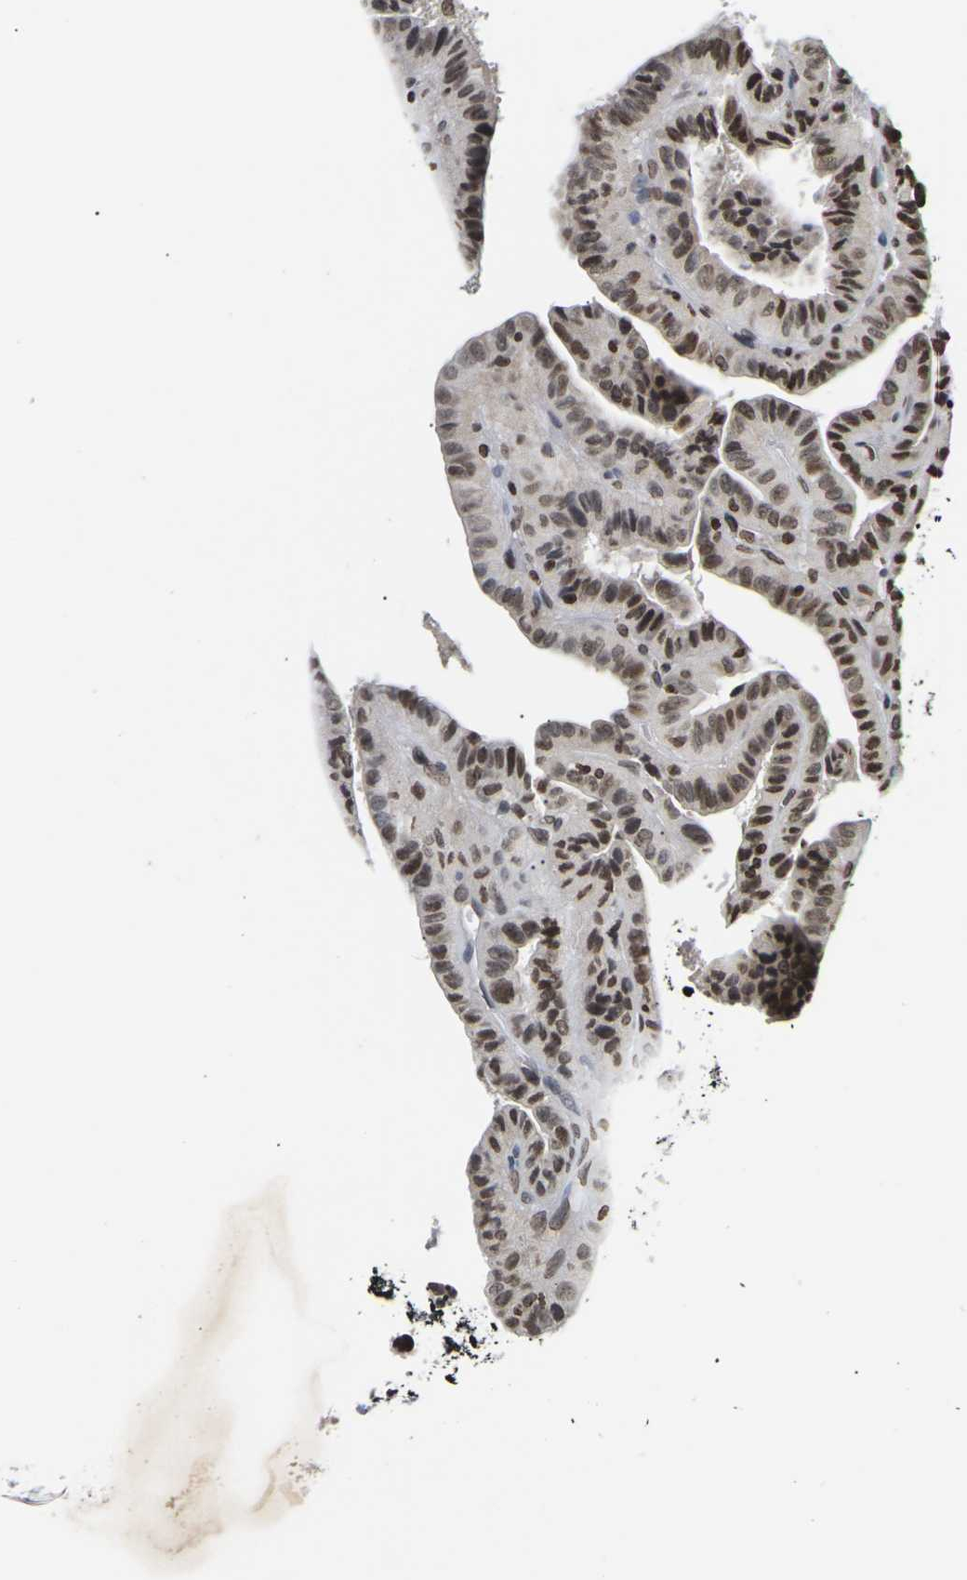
{"staining": {"intensity": "moderate", "quantity": ">75%", "location": "nuclear"}, "tissue": "thyroid cancer", "cell_type": "Tumor cells", "image_type": "cancer", "snomed": [{"axis": "morphology", "description": "Papillary adenocarcinoma, NOS"}, {"axis": "topography", "description": "Thyroid gland"}], "caption": "Moderate nuclear staining is identified in about >75% of tumor cells in papillary adenocarcinoma (thyroid). The staining was performed using DAB (3,3'-diaminobenzidine), with brown indicating positive protein expression. Nuclei are stained blue with hematoxylin.", "gene": "ETV5", "patient": {"sex": "male", "age": 77}}